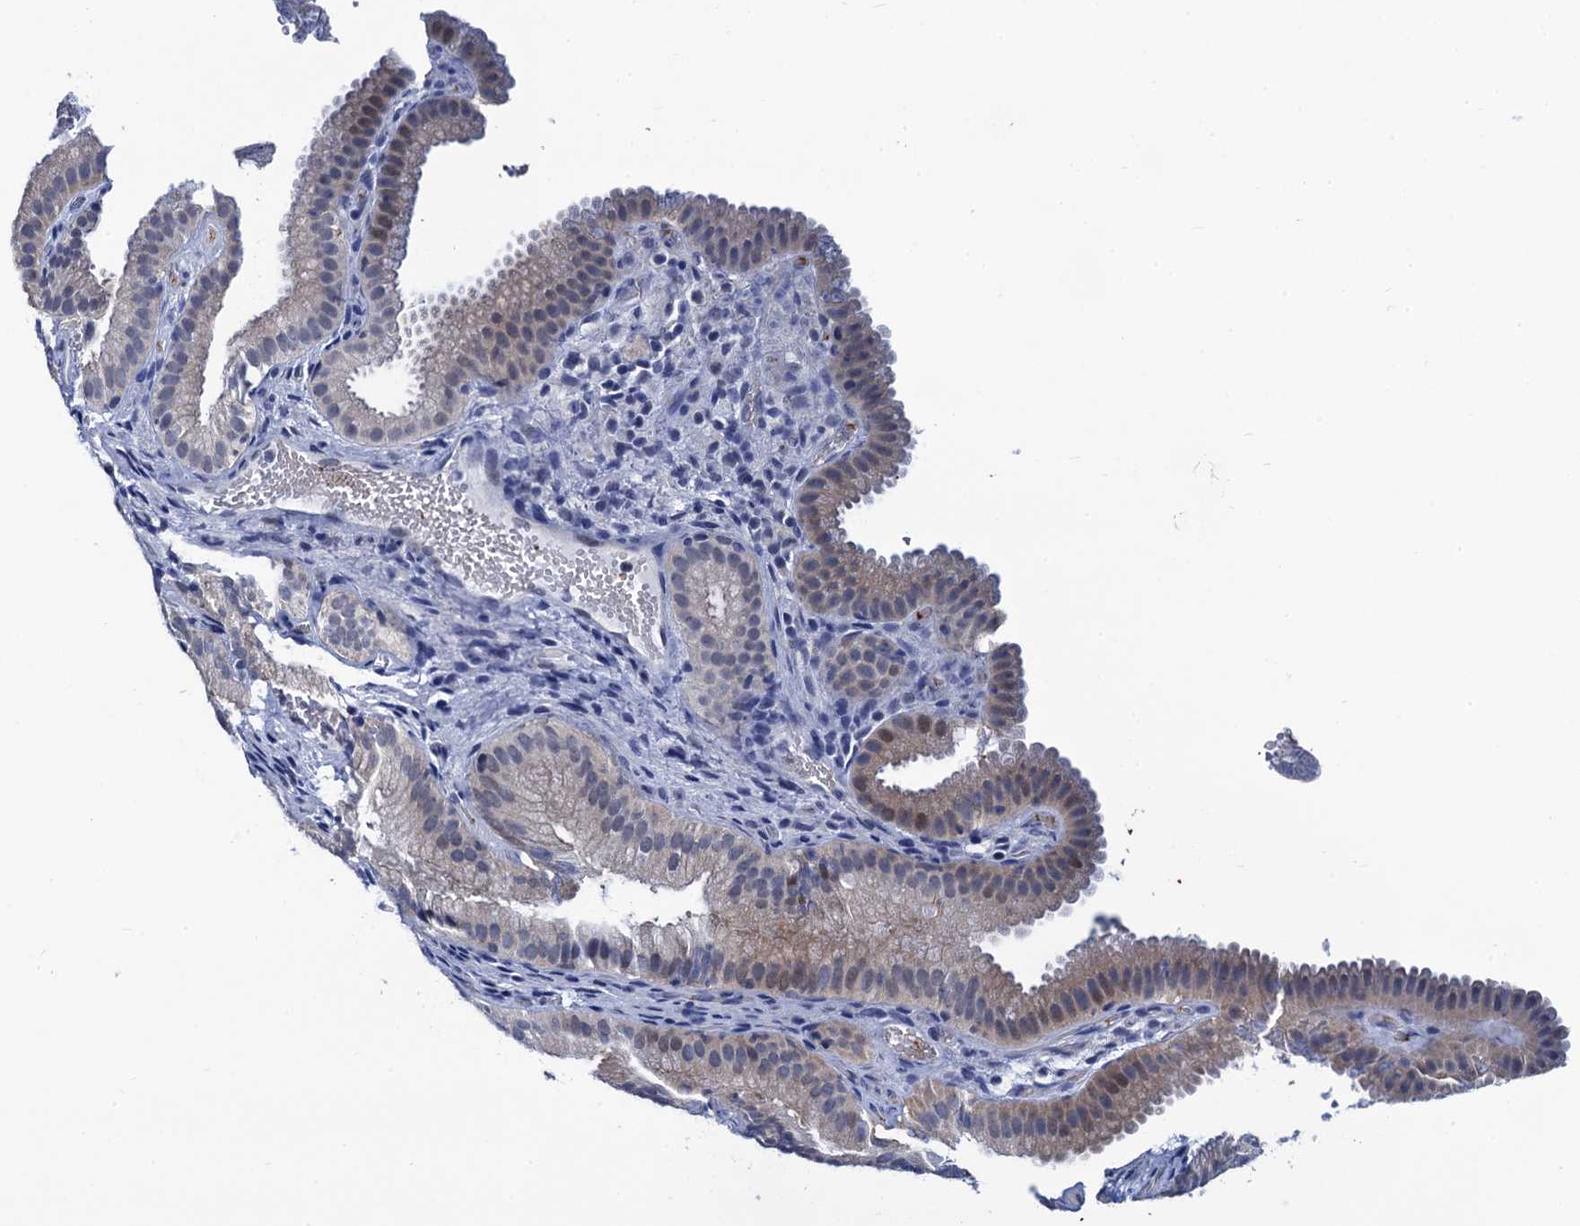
{"staining": {"intensity": "weak", "quantity": "25%-75%", "location": "cytoplasmic/membranous,nuclear"}, "tissue": "gallbladder", "cell_type": "Glandular cells", "image_type": "normal", "snomed": [{"axis": "morphology", "description": "Normal tissue, NOS"}, {"axis": "topography", "description": "Gallbladder"}], "caption": "Glandular cells reveal weak cytoplasmic/membranous,nuclear expression in approximately 25%-75% of cells in benign gallbladder. Nuclei are stained in blue.", "gene": "C16orf87", "patient": {"sex": "female", "age": 30}}